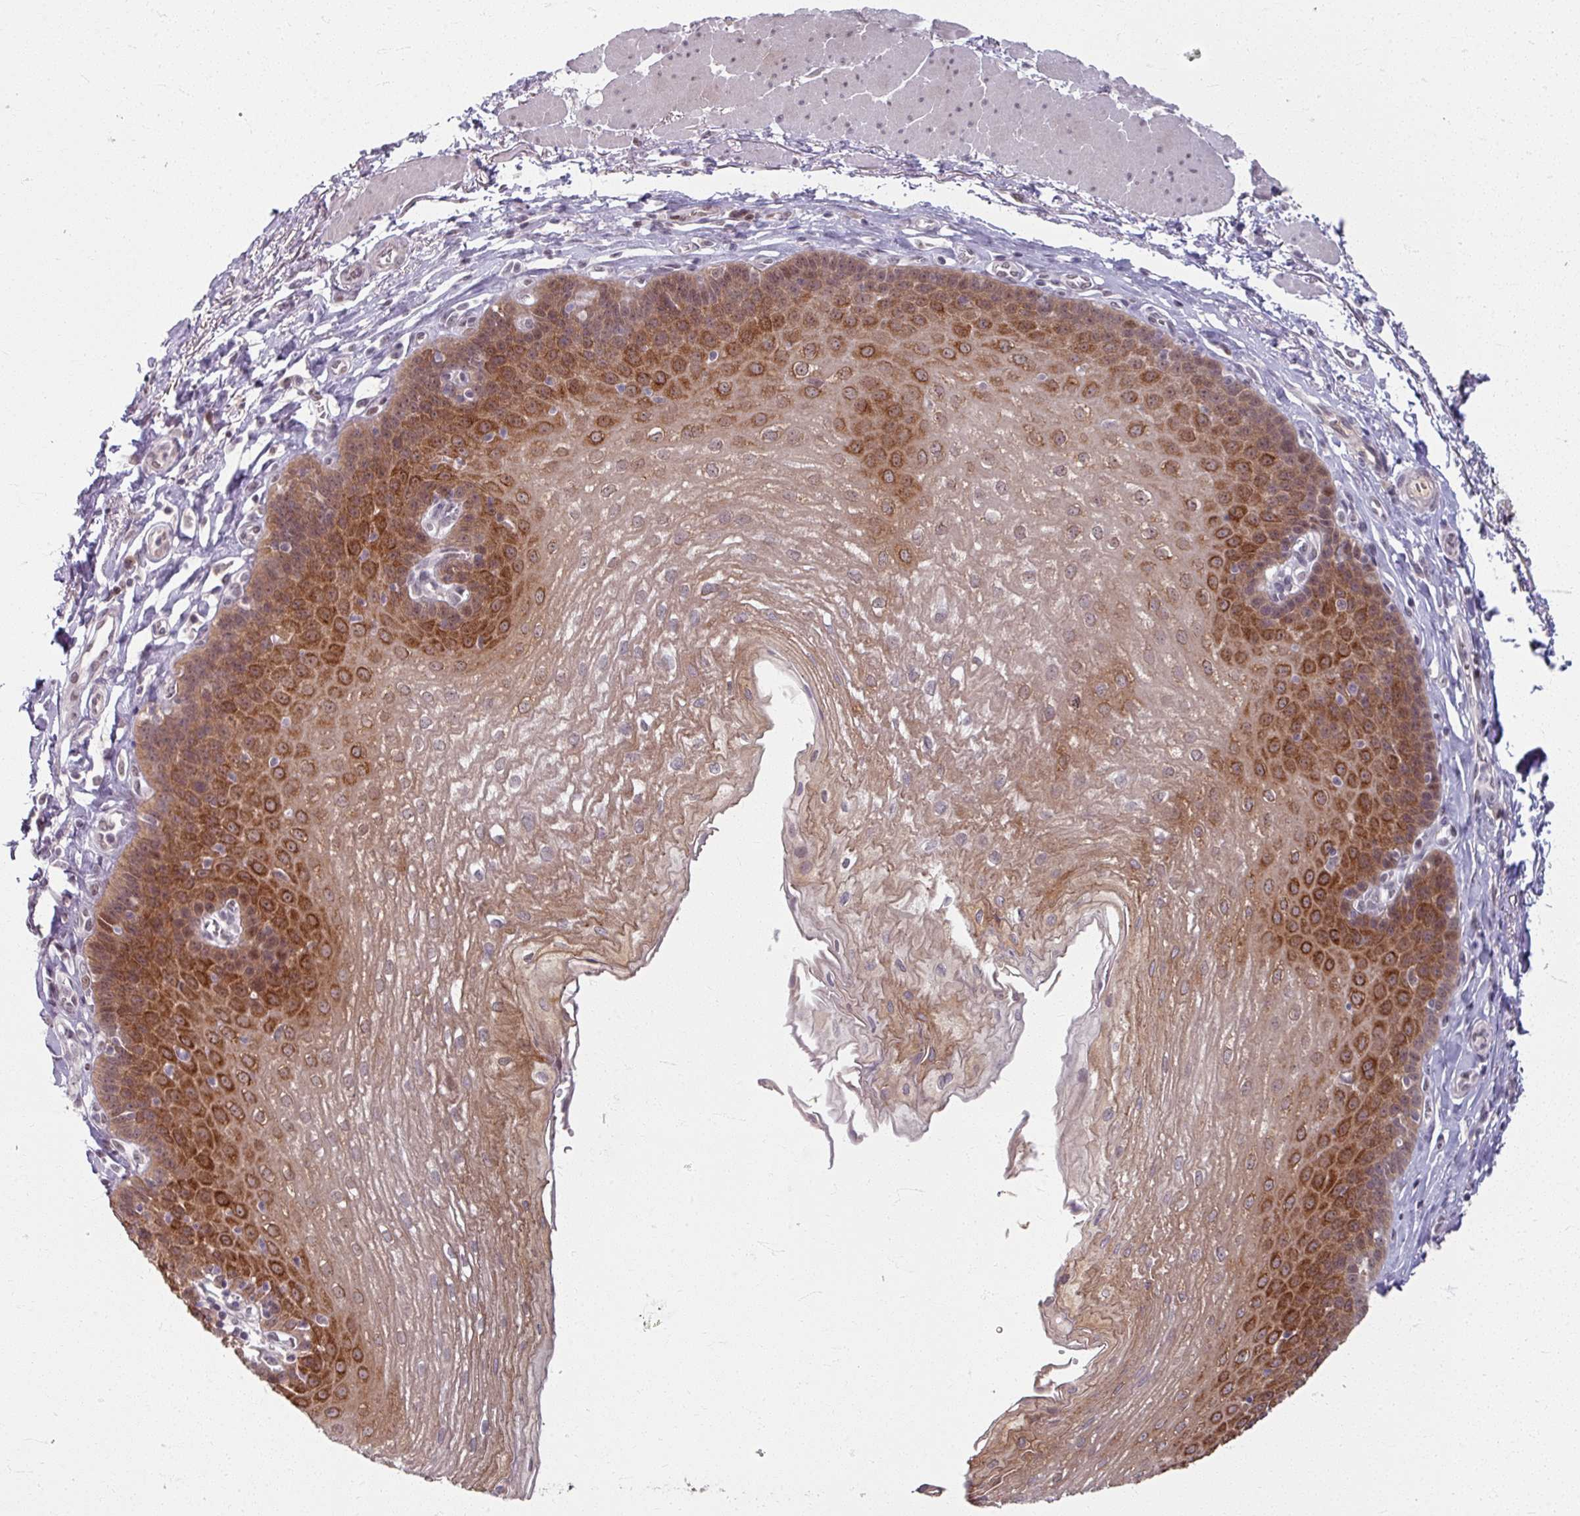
{"staining": {"intensity": "strong", "quantity": ">75%", "location": "cytoplasmic/membranous,nuclear"}, "tissue": "esophagus", "cell_type": "Squamous epithelial cells", "image_type": "normal", "snomed": [{"axis": "morphology", "description": "Normal tissue, NOS"}, {"axis": "topography", "description": "Esophagus"}], "caption": "DAB (3,3'-diaminobenzidine) immunohistochemical staining of normal human esophagus displays strong cytoplasmic/membranous,nuclear protein expression in approximately >75% of squamous epithelial cells.", "gene": "KLC3", "patient": {"sex": "female", "age": 81}}